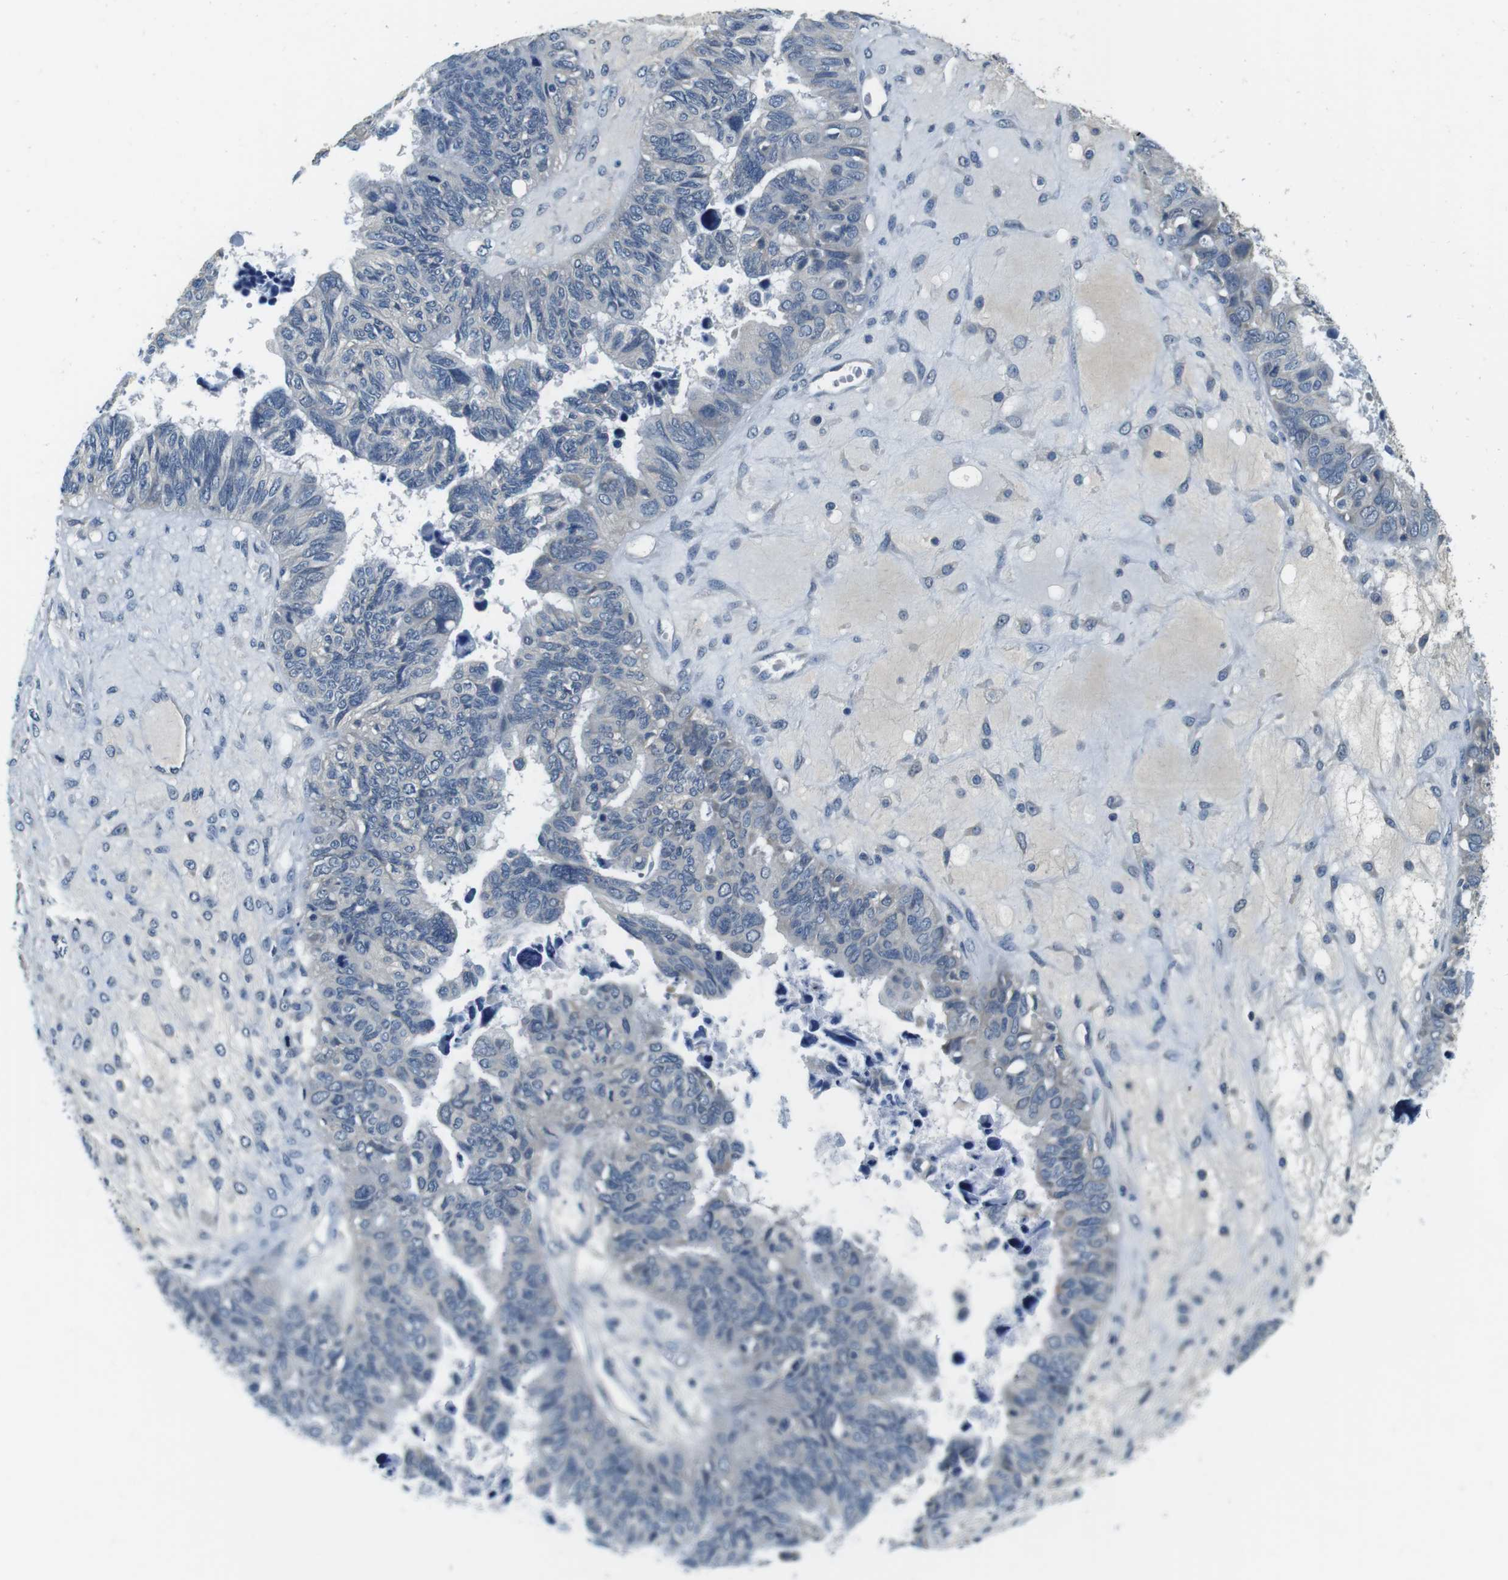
{"staining": {"intensity": "negative", "quantity": "none", "location": "none"}, "tissue": "ovarian cancer", "cell_type": "Tumor cells", "image_type": "cancer", "snomed": [{"axis": "morphology", "description": "Cystadenocarcinoma, serous, NOS"}, {"axis": "topography", "description": "Ovary"}], "caption": "A histopathology image of serous cystadenocarcinoma (ovarian) stained for a protein demonstrates no brown staining in tumor cells.", "gene": "DTNA", "patient": {"sex": "female", "age": 79}}